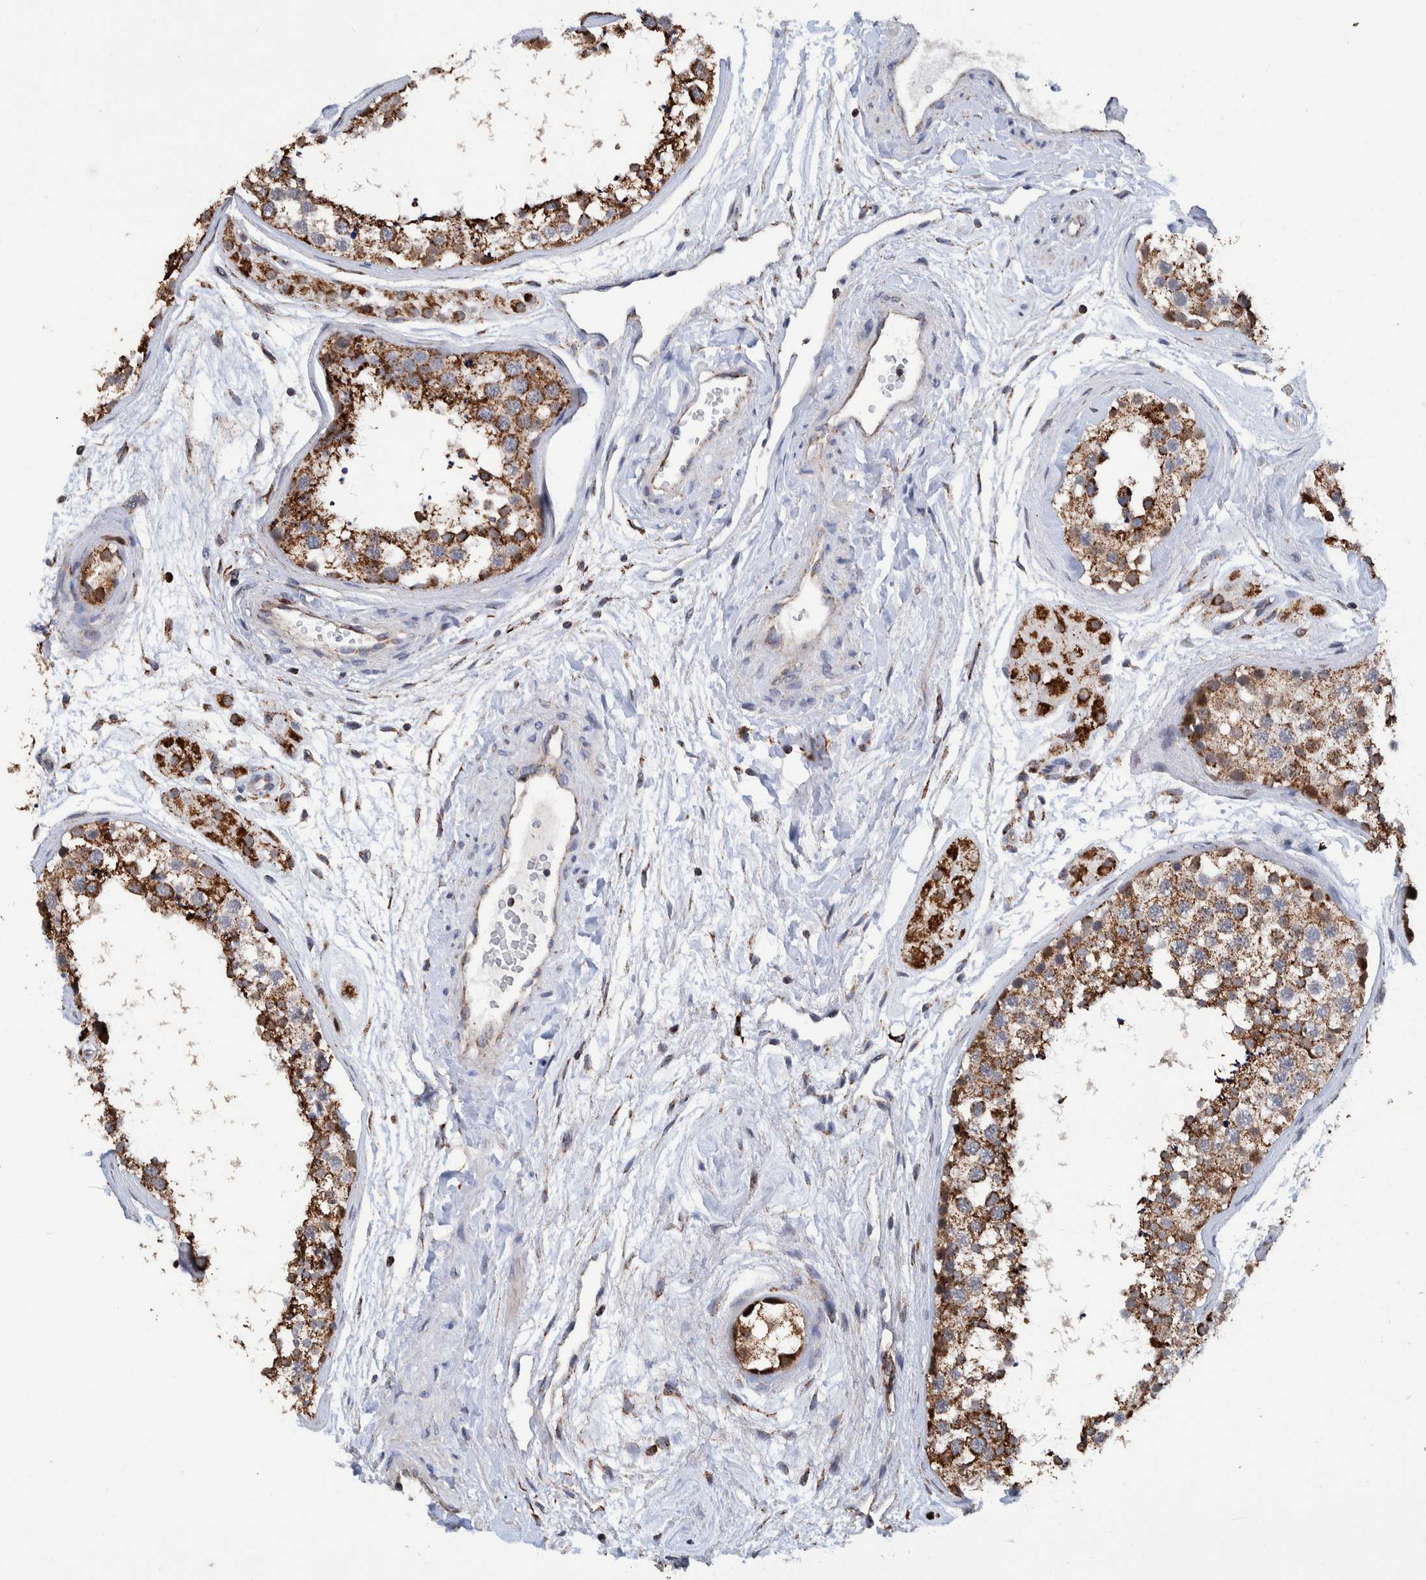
{"staining": {"intensity": "strong", "quantity": ">75%", "location": "cytoplasmic/membranous"}, "tissue": "testis", "cell_type": "Cells in seminiferous ducts", "image_type": "normal", "snomed": [{"axis": "morphology", "description": "Normal tissue, NOS"}, {"axis": "topography", "description": "Testis"}], "caption": "An immunohistochemistry (IHC) photomicrograph of normal tissue is shown. Protein staining in brown labels strong cytoplasmic/membranous positivity in testis within cells in seminiferous ducts. The staining was performed using DAB (3,3'-diaminobenzidine) to visualize the protein expression in brown, while the nuclei were stained in blue with hematoxylin (Magnification: 20x).", "gene": "DECR1", "patient": {"sex": "male", "age": 56}}